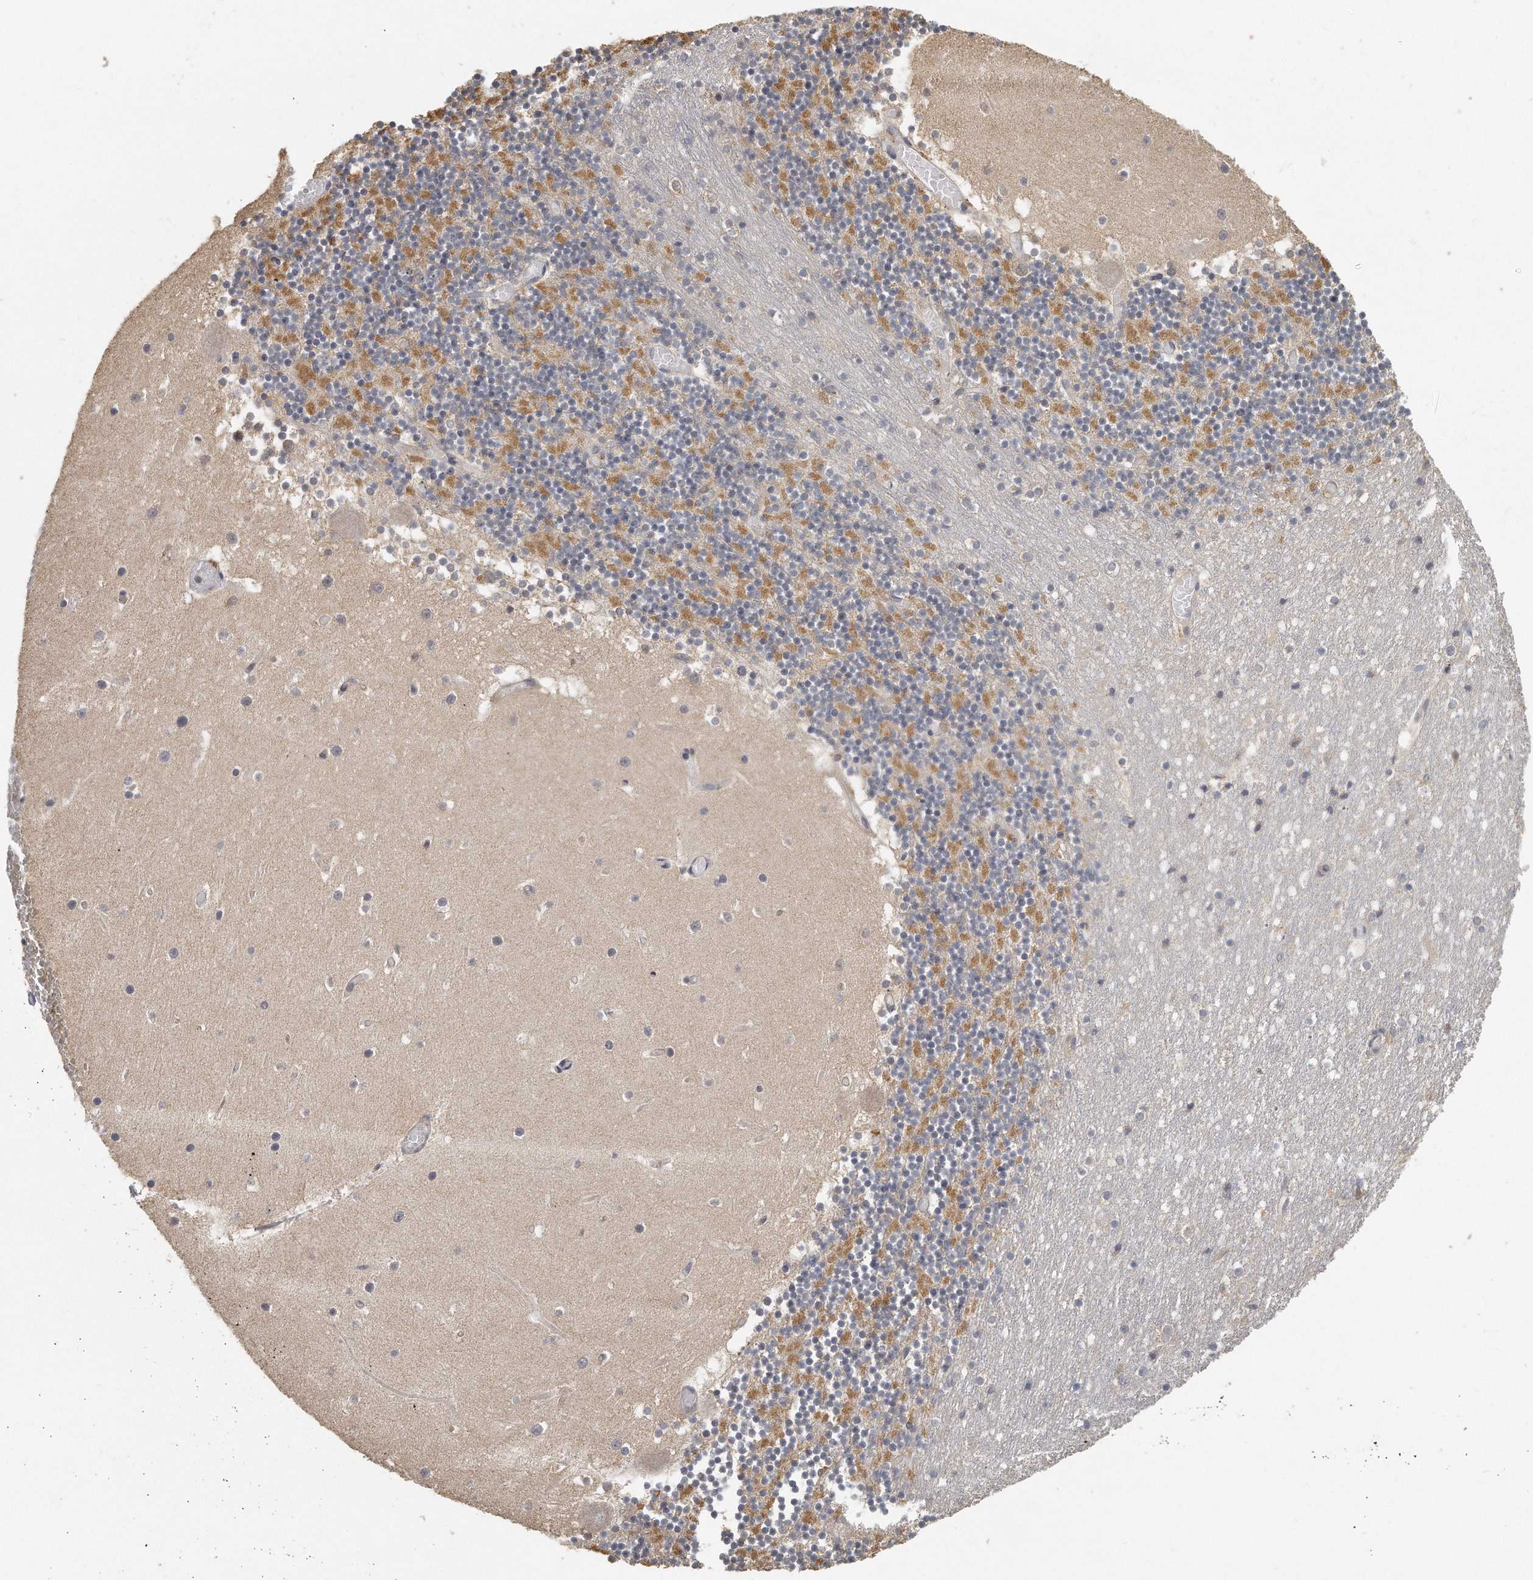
{"staining": {"intensity": "moderate", "quantity": ">75%", "location": "cytoplasmic/membranous"}, "tissue": "cerebellum", "cell_type": "Cells in granular layer", "image_type": "normal", "snomed": [{"axis": "morphology", "description": "Normal tissue, NOS"}, {"axis": "topography", "description": "Cerebellum"}], "caption": "A medium amount of moderate cytoplasmic/membranous positivity is identified in approximately >75% of cells in granular layer in normal cerebellum. (brown staining indicates protein expression, while blue staining denotes nuclei).", "gene": "EIF3I", "patient": {"sex": "female", "age": 28}}